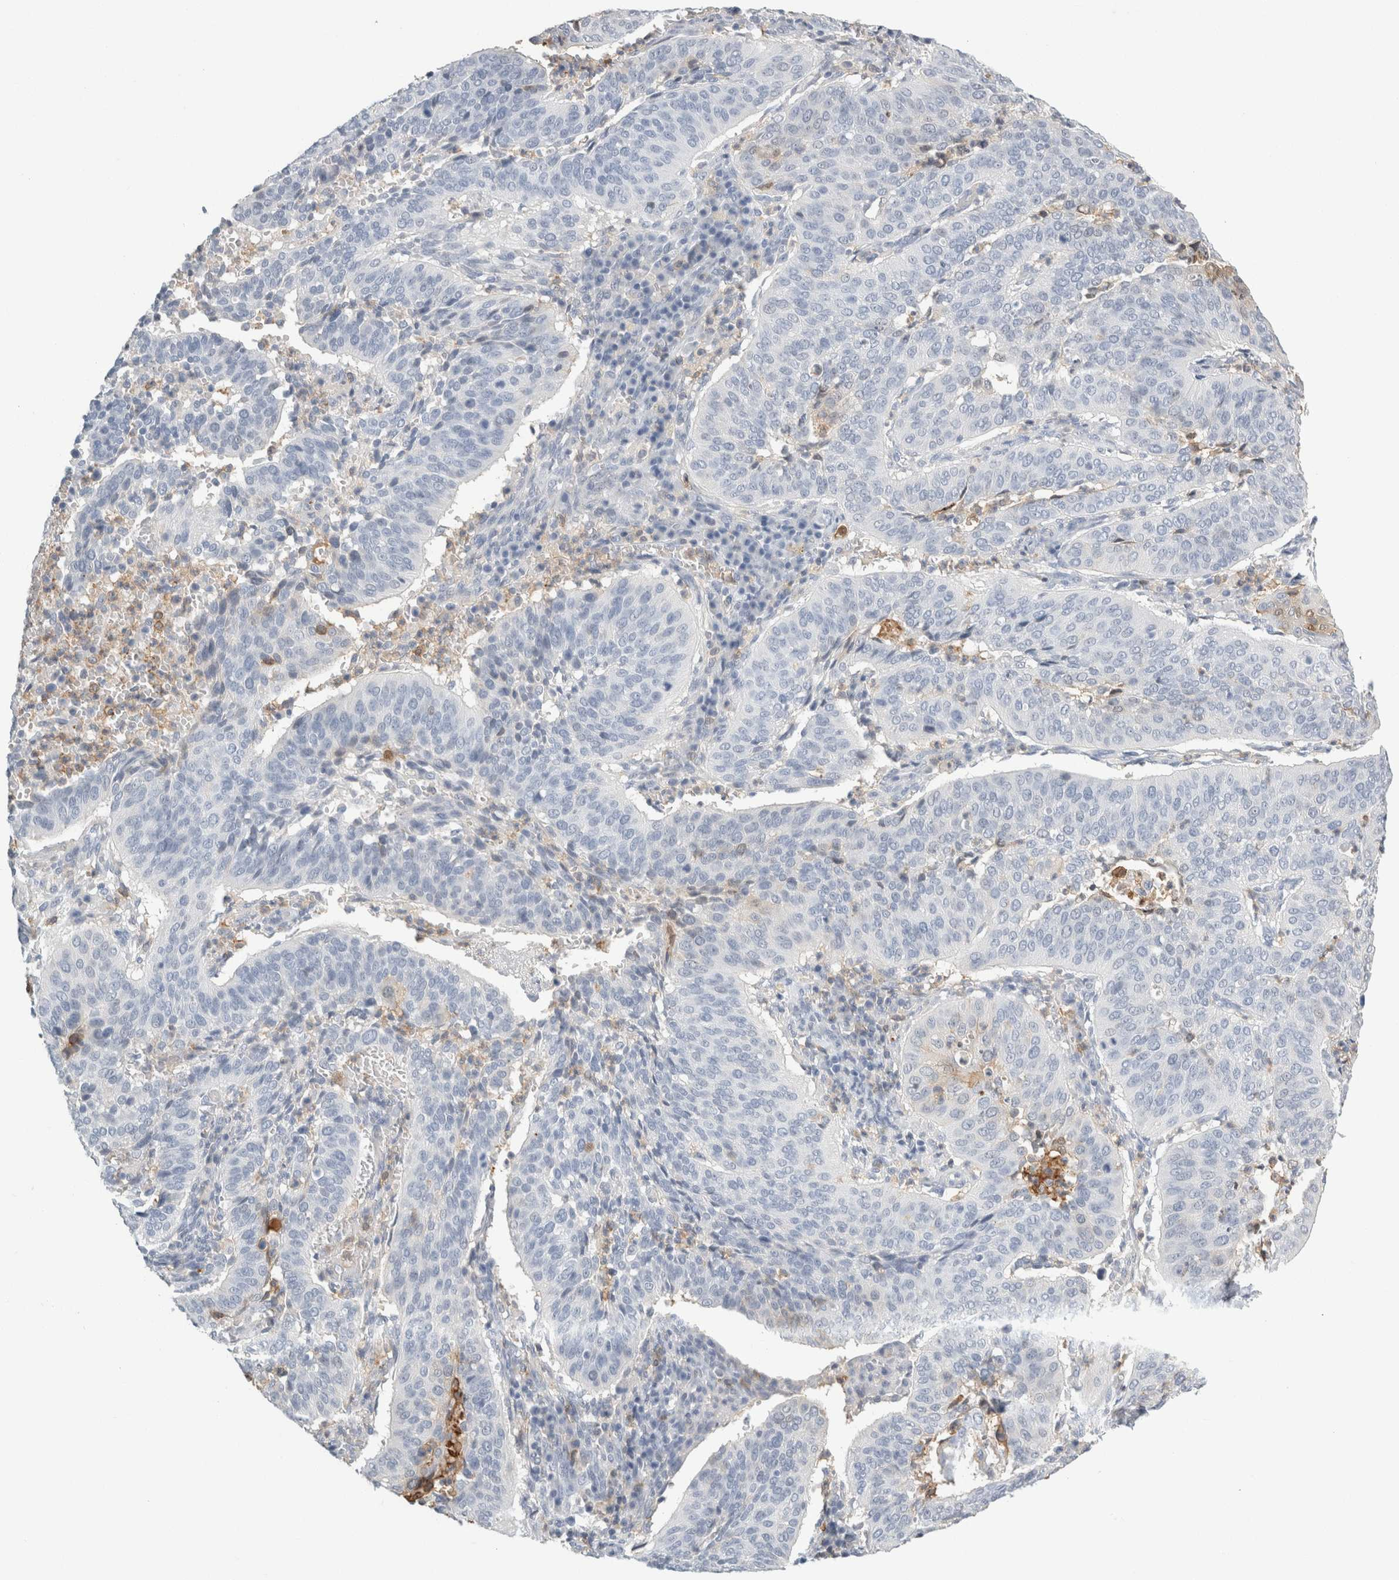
{"staining": {"intensity": "negative", "quantity": "none", "location": "none"}, "tissue": "cervical cancer", "cell_type": "Tumor cells", "image_type": "cancer", "snomed": [{"axis": "morphology", "description": "Normal tissue, NOS"}, {"axis": "morphology", "description": "Squamous cell carcinoma, NOS"}, {"axis": "topography", "description": "Cervix"}], "caption": "An IHC micrograph of cervical squamous cell carcinoma is shown. There is no staining in tumor cells of cervical squamous cell carcinoma. The staining was performed using DAB (3,3'-diaminobenzidine) to visualize the protein expression in brown, while the nuclei were stained in blue with hematoxylin (Magnification: 20x).", "gene": "P2RY2", "patient": {"sex": "female", "age": 39}}